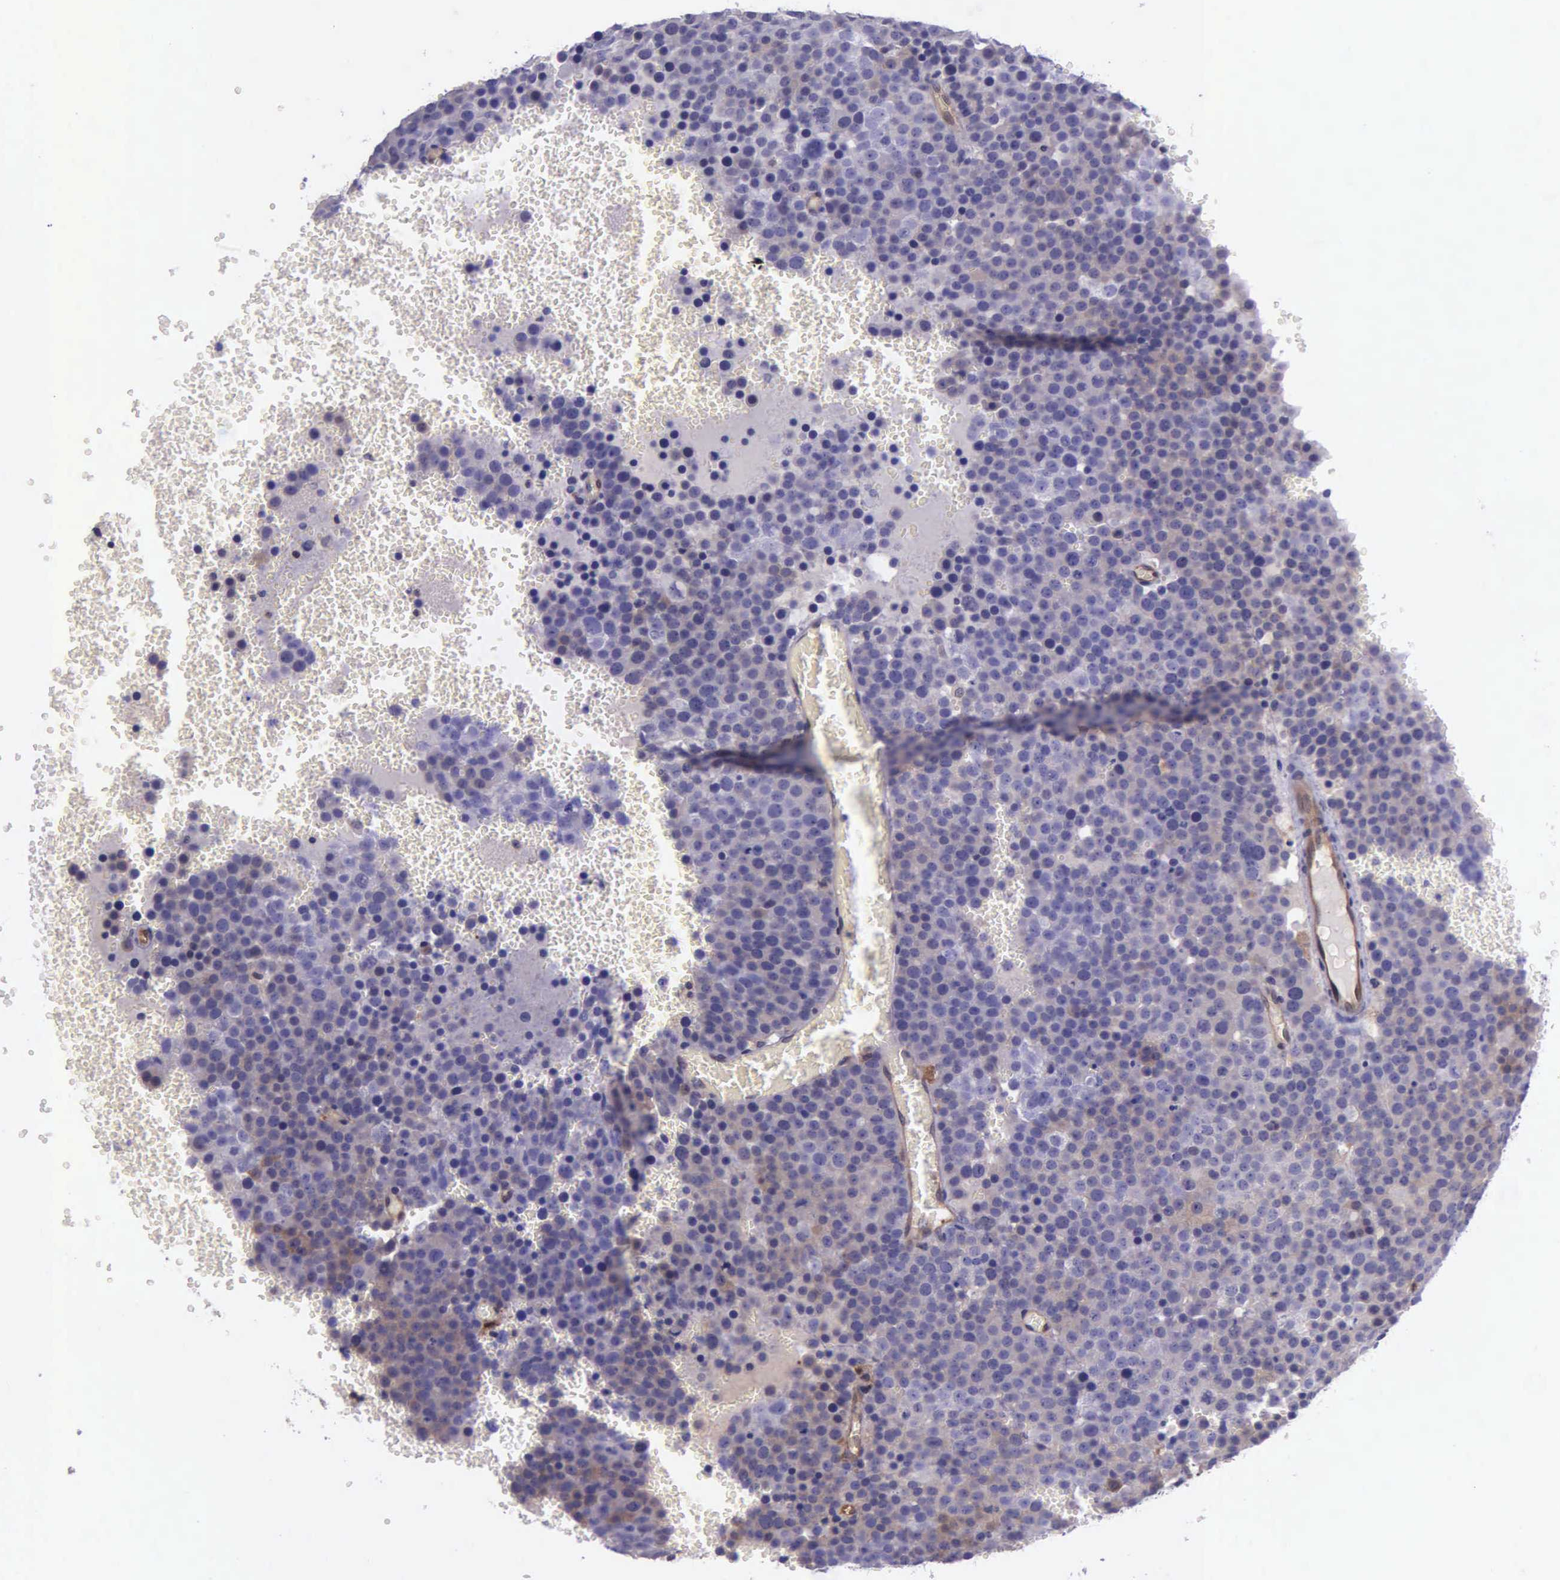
{"staining": {"intensity": "negative", "quantity": "none", "location": "none"}, "tissue": "testis cancer", "cell_type": "Tumor cells", "image_type": "cancer", "snomed": [{"axis": "morphology", "description": "Seminoma, NOS"}, {"axis": "topography", "description": "Testis"}], "caption": "This is a photomicrograph of immunohistochemistry staining of seminoma (testis), which shows no expression in tumor cells.", "gene": "GMPR2", "patient": {"sex": "male", "age": 71}}